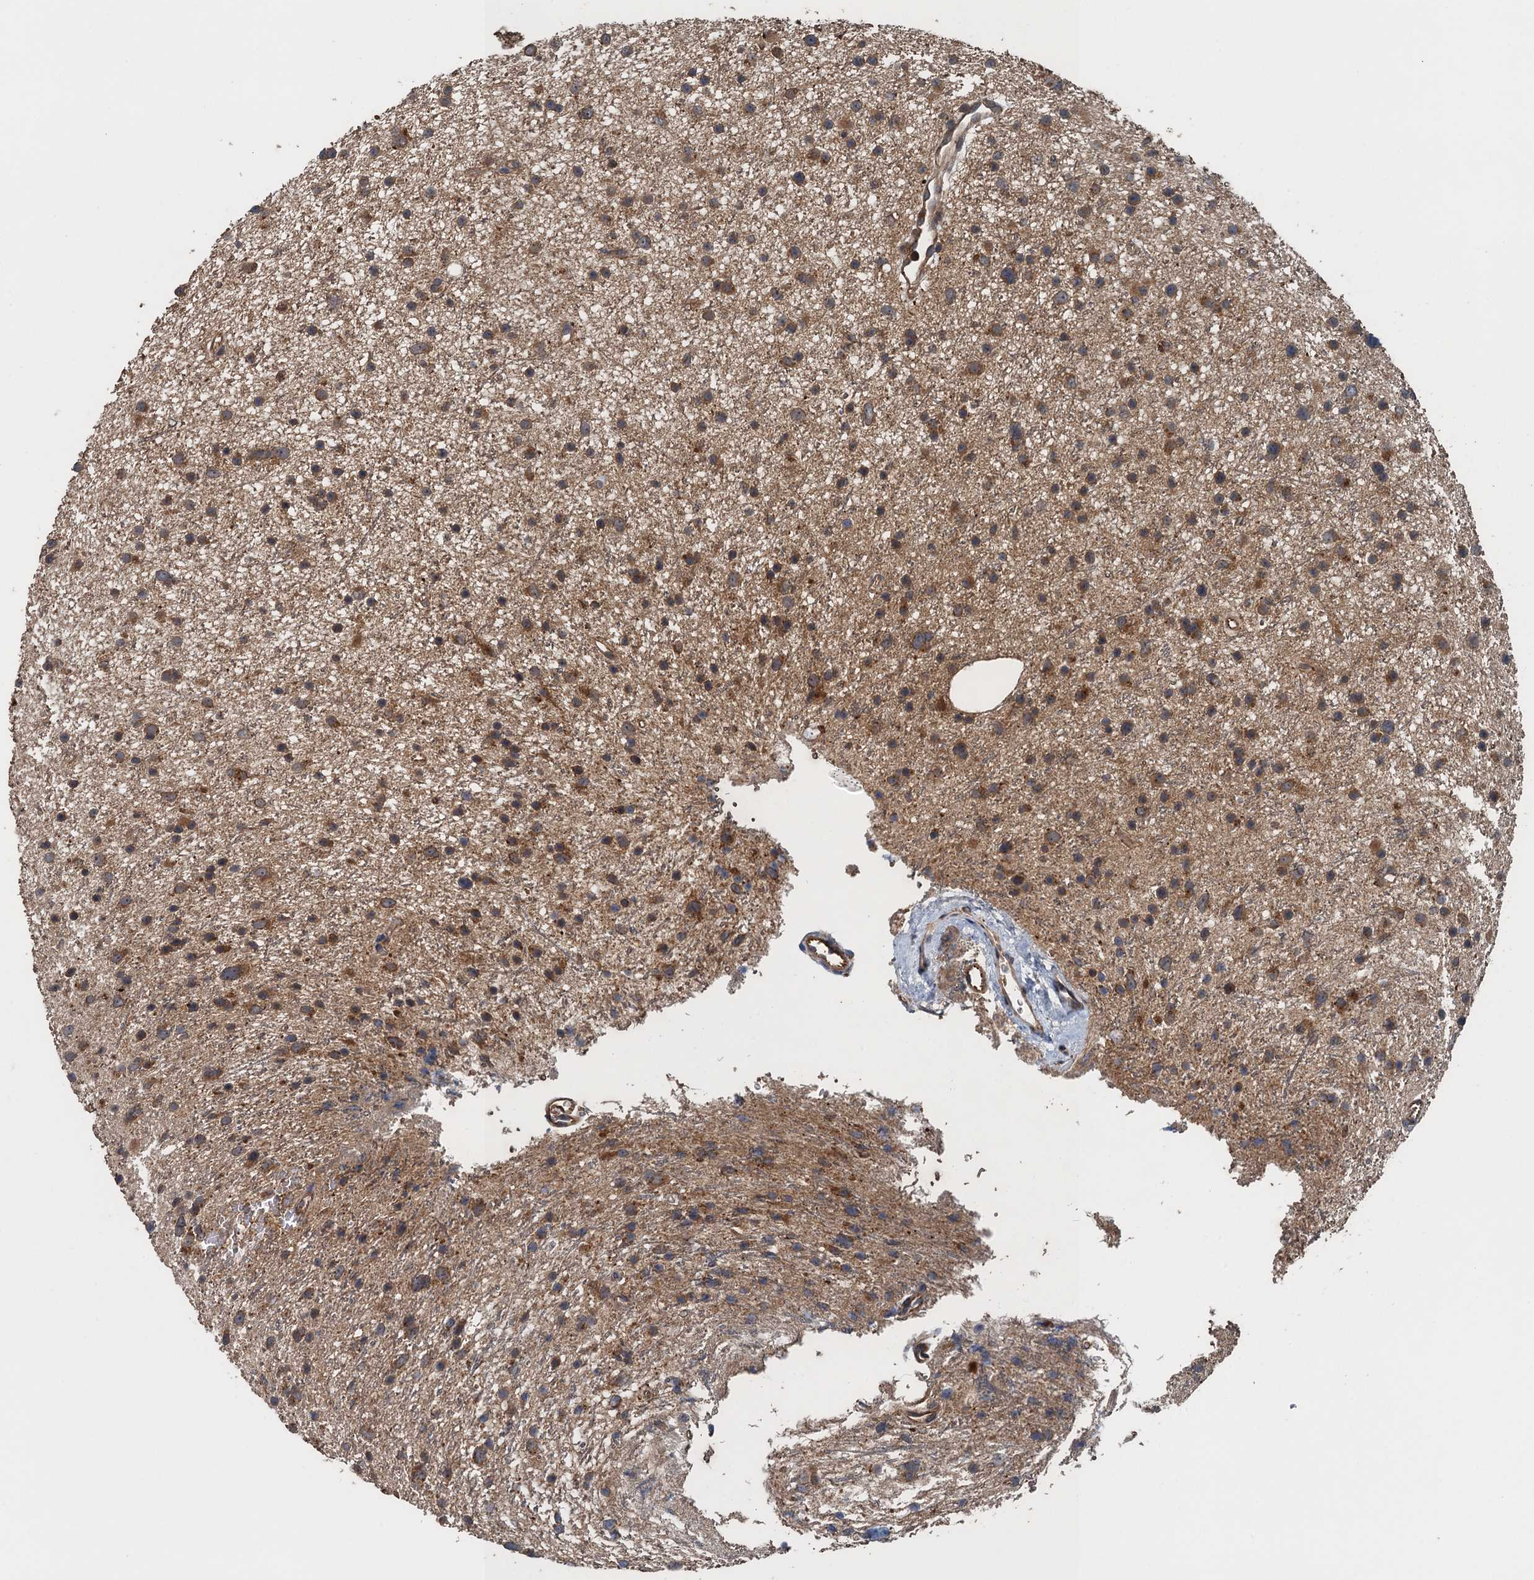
{"staining": {"intensity": "moderate", "quantity": ">75%", "location": "cytoplasmic/membranous"}, "tissue": "glioma", "cell_type": "Tumor cells", "image_type": "cancer", "snomed": [{"axis": "morphology", "description": "Glioma, malignant, Low grade"}, {"axis": "topography", "description": "Cerebral cortex"}], "caption": "A brown stain highlights moderate cytoplasmic/membranous expression of a protein in human low-grade glioma (malignant) tumor cells. (IHC, brightfield microscopy, high magnification).", "gene": "BORCS5", "patient": {"sex": "female", "age": 39}}